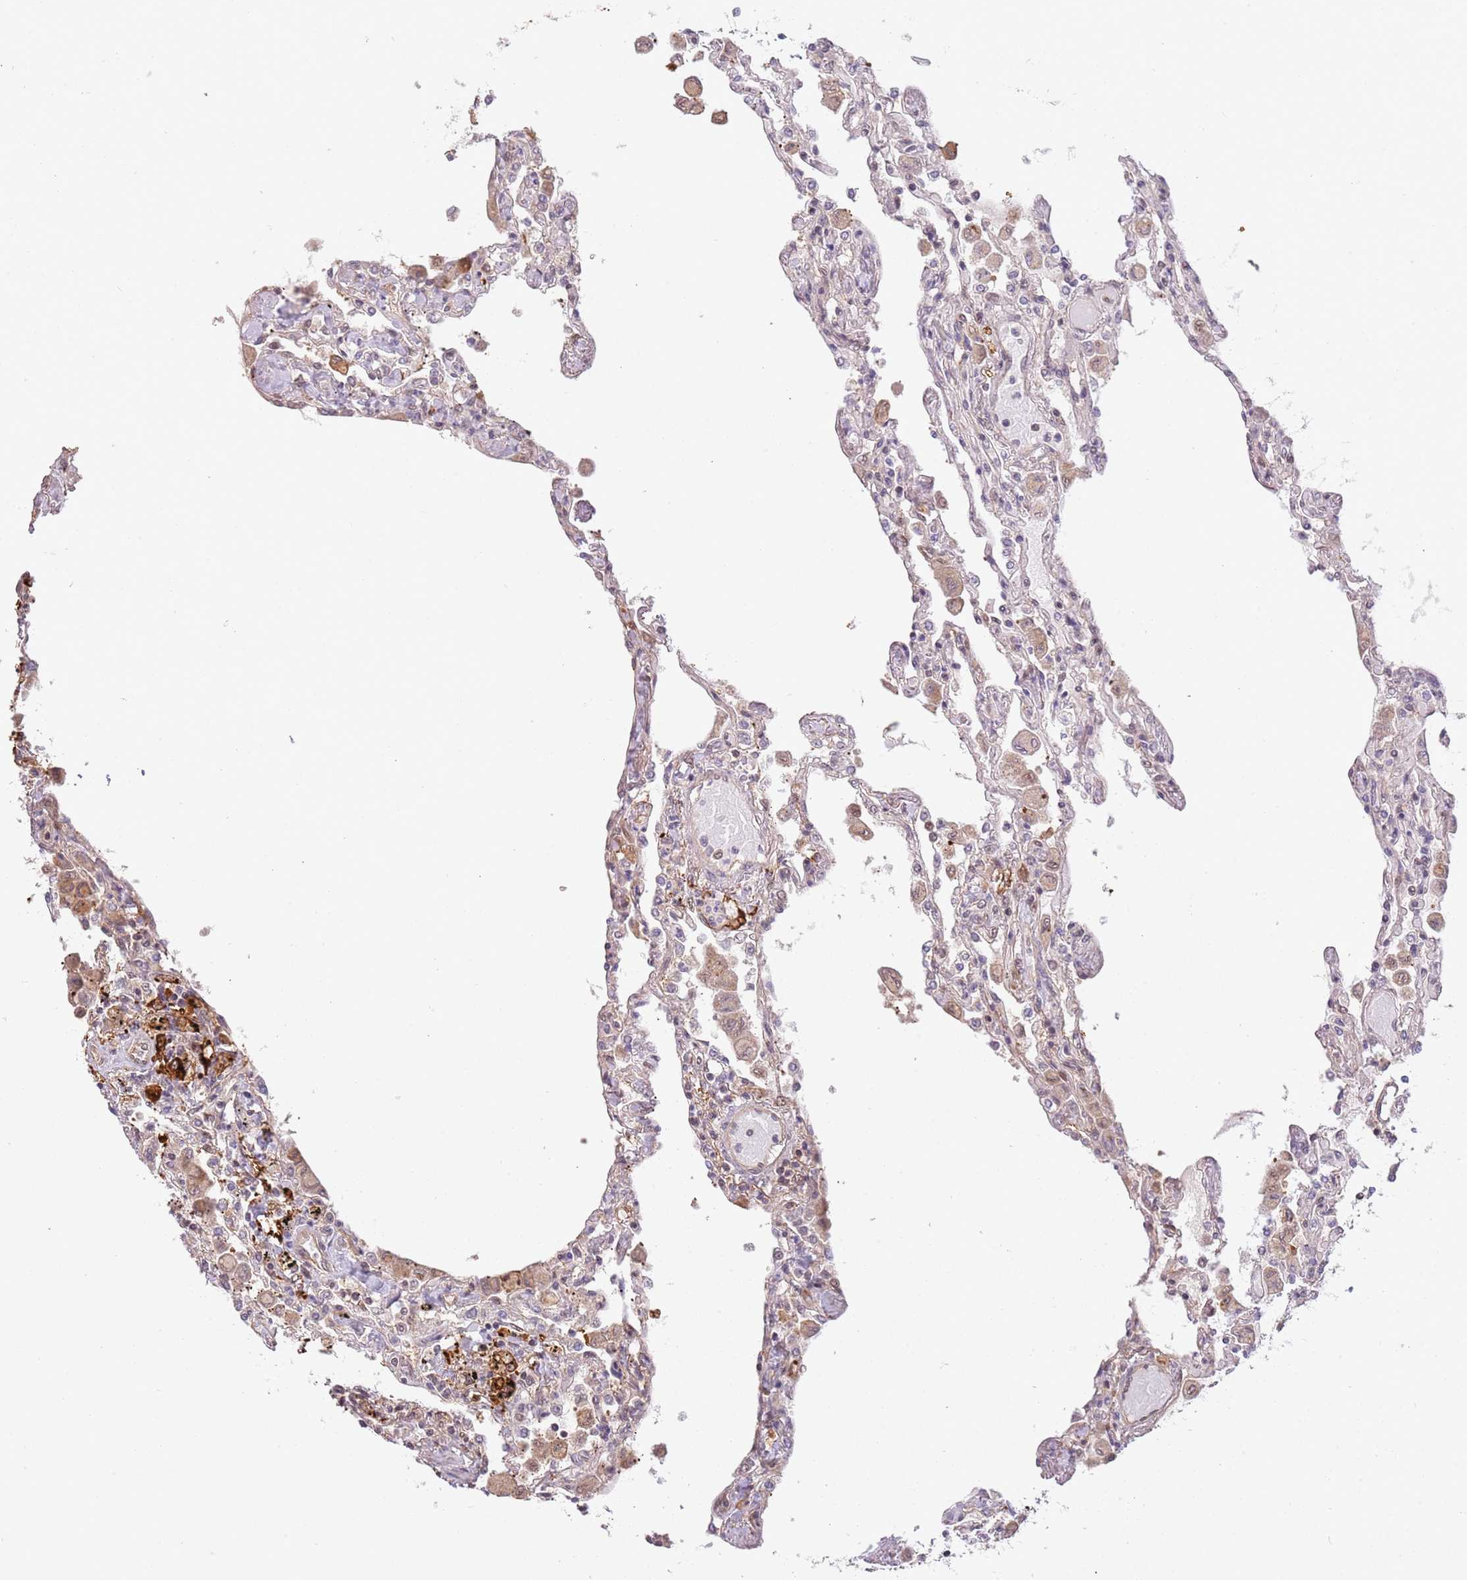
{"staining": {"intensity": "moderate", "quantity": "<25%", "location": "cytoplasmic/membranous,nuclear"}, "tissue": "lung", "cell_type": "Alveolar cells", "image_type": "normal", "snomed": [{"axis": "morphology", "description": "Normal tissue, NOS"}, {"axis": "topography", "description": "Bronchus"}, {"axis": "topography", "description": "Lung"}], "caption": "IHC (DAB (3,3'-diaminobenzidine)) staining of normal human lung reveals moderate cytoplasmic/membranous,nuclear protein expression in approximately <25% of alveolar cells.", "gene": "PLSCR5", "patient": {"sex": "female", "age": 49}}